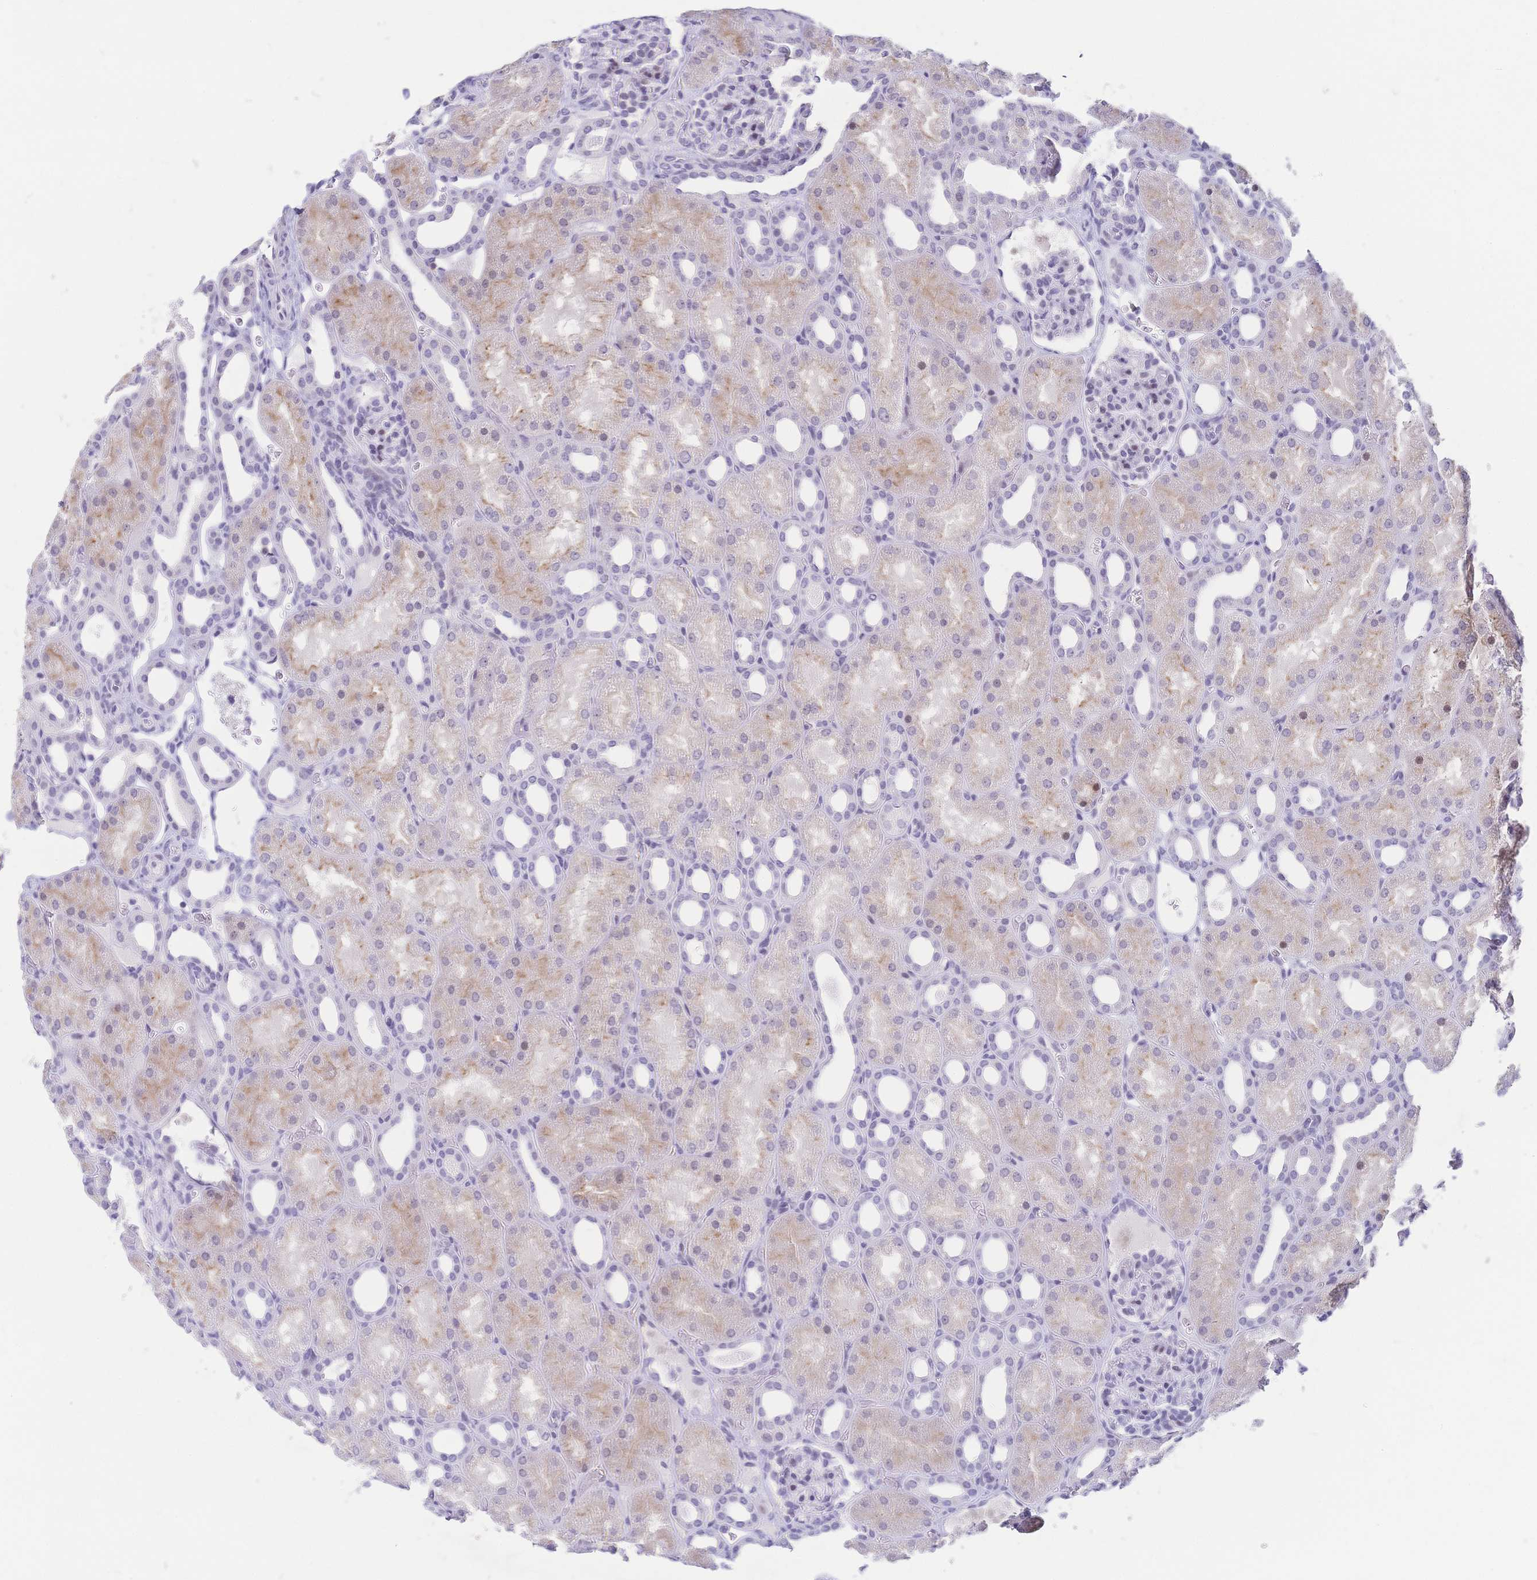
{"staining": {"intensity": "negative", "quantity": "none", "location": "none"}, "tissue": "kidney", "cell_type": "Cells in glomeruli", "image_type": "normal", "snomed": [{"axis": "morphology", "description": "Normal tissue, NOS"}, {"axis": "topography", "description": "Kidney"}], "caption": "Cells in glomeruli are negative for brown protein staining in normal kidney. (Stains: DAB (3,3'-diaminobenzidine) IHC with hematoxylin counter stain, Microscopy: brightfield microscopy at high magnification).", "gene": "CR2", "patient": {"sex": "male", "age": 2}}